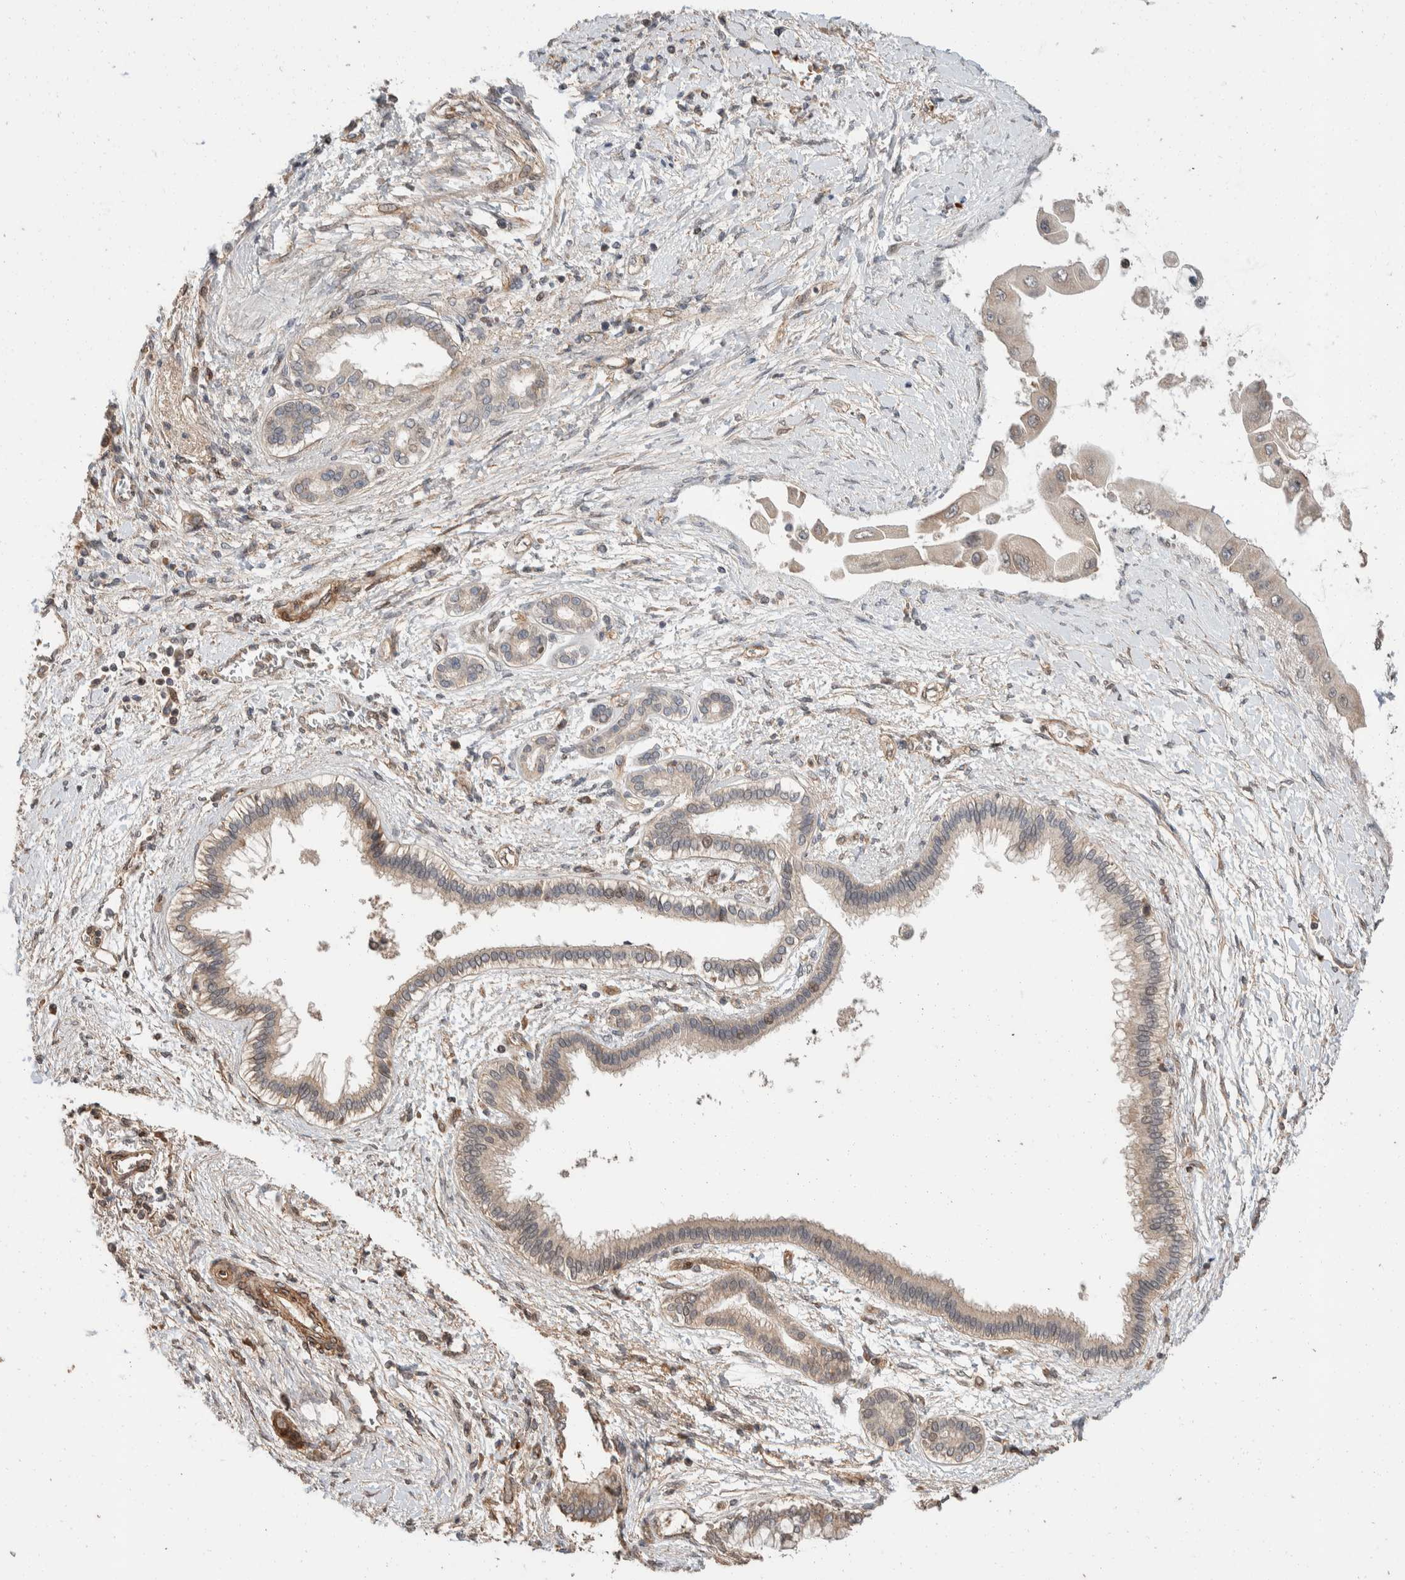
{"staining": {"intensity": "moderate", "quantity": "25%-75%", "location": "cytoplasmic/membranous"}, "tissue": "liver cancer", "cell_type": "Tumor cells", "image_type": "cancer", "snomed": [{"axis": "morphology", "description": "Cholangiocarcinoma"}, {"axis": "topography", "description": "Liver"}], "caption": "IHC staining of liver cancer (cholangiocarcinoma), which shows medium levels of moderate cytoplasmic/membranous expression in approximately 25%-75% of tumor cells indicating moderate cytoplasmic/membranous protein positivity. The staining was performed using DAB (brown) for protein detection and nuclei were counterstained in hematoxylin (blue).", "gene": "ERC1", "patient": {"sex": "male", "age": 50}}